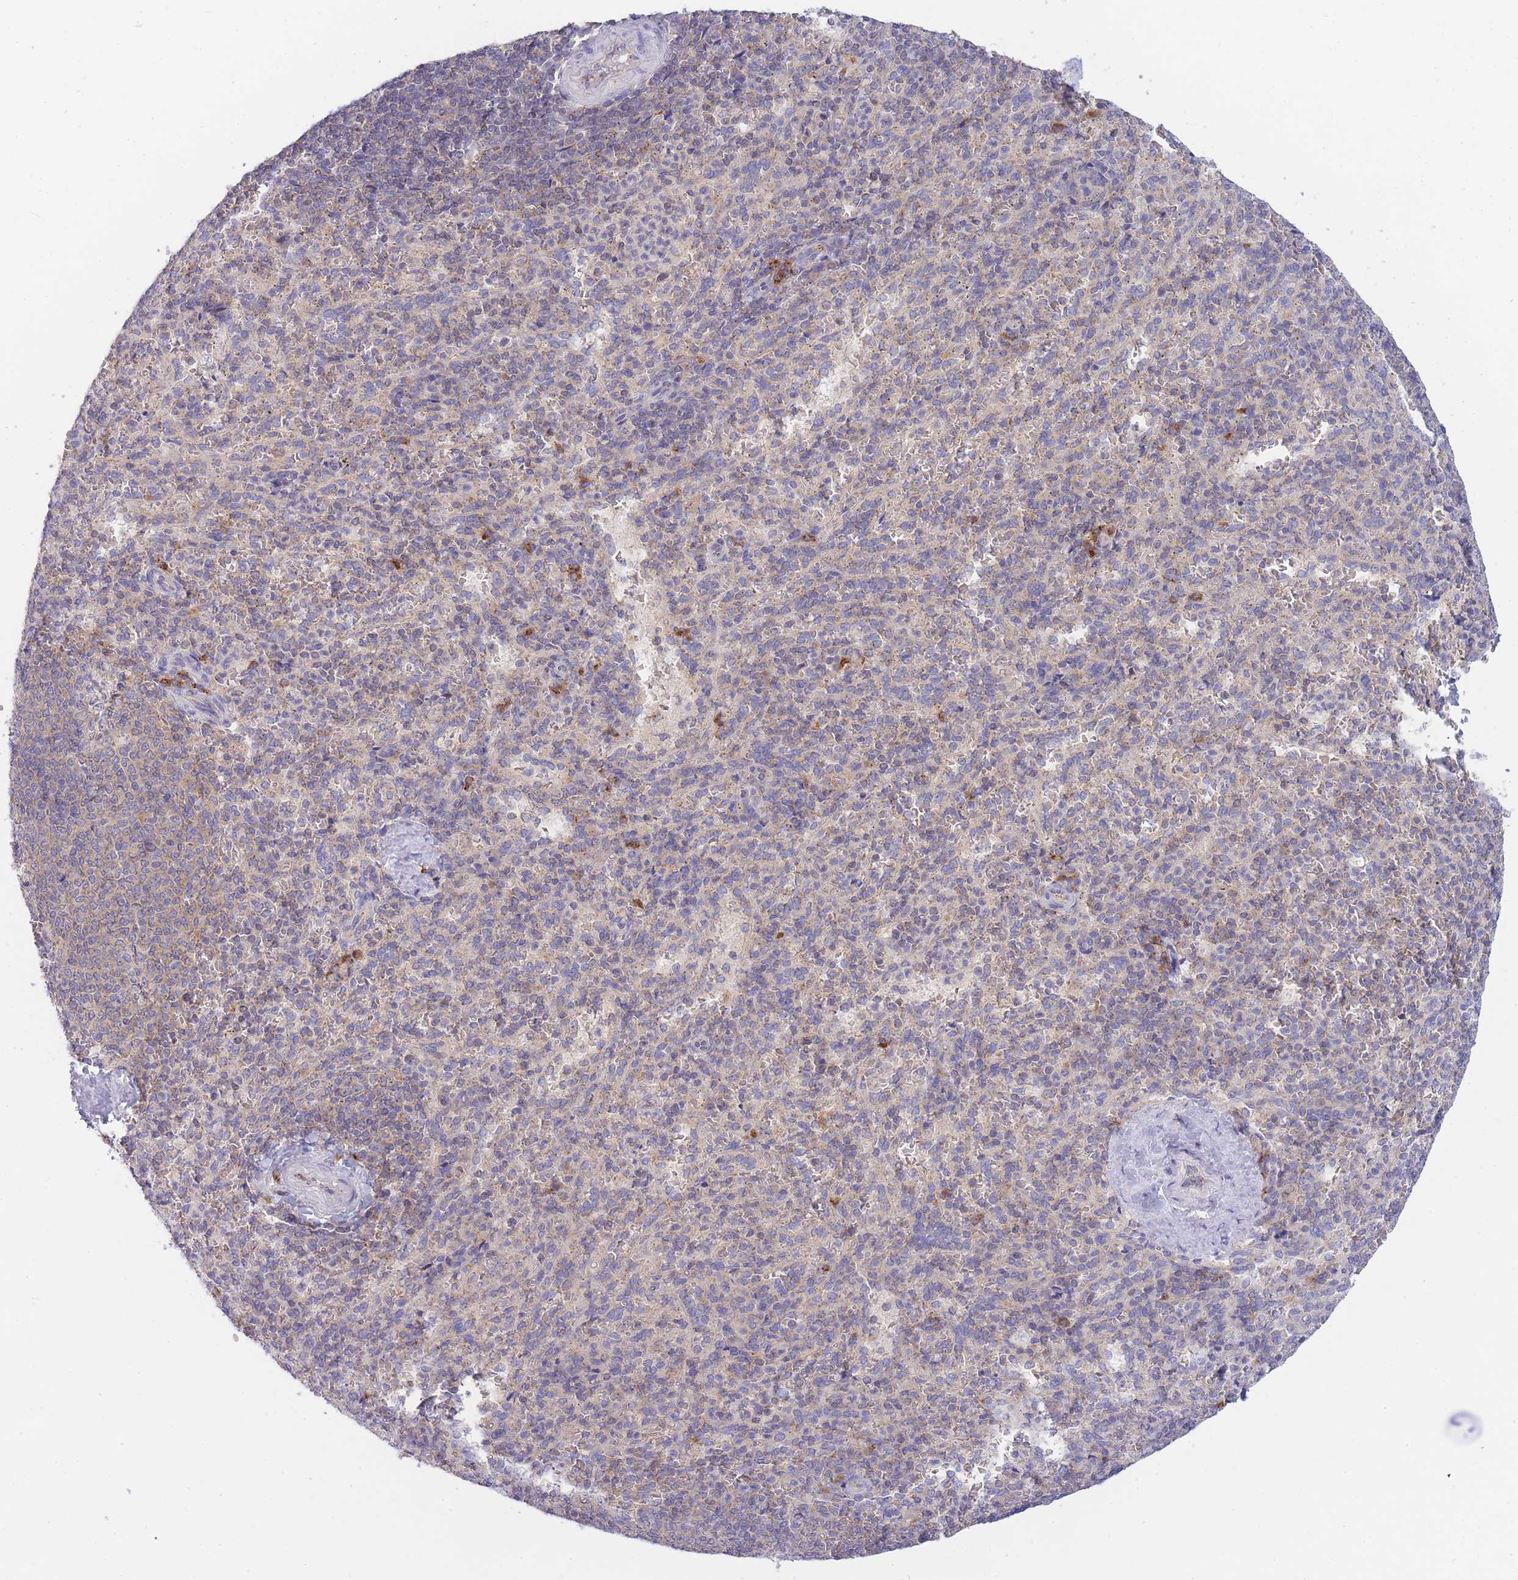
{"staining": {"intensity": "weak", "quantity": "<25%", "location": "cytoplasmic/membranous"}, "tissue": "spleen", "cell_type": "Cells in red pulp", "image_type": "normal", "snomed": [{"axis": "morphology", "description": "Normal tissue, NOS"}, {"axis": "topography", "description": "Spleen"}], "caption": "Cells in red pulp are negative for protein expression in normal human spleen. (Stains: DAB (3,3'-diaminobenzidine) immunohistochemistry (IHC) with hematoxylin counter stain, Microscopy: brightfield microscopy at high magnification).", "gene": "COPG1", "patient": {"sex": "female", "age": 21}}